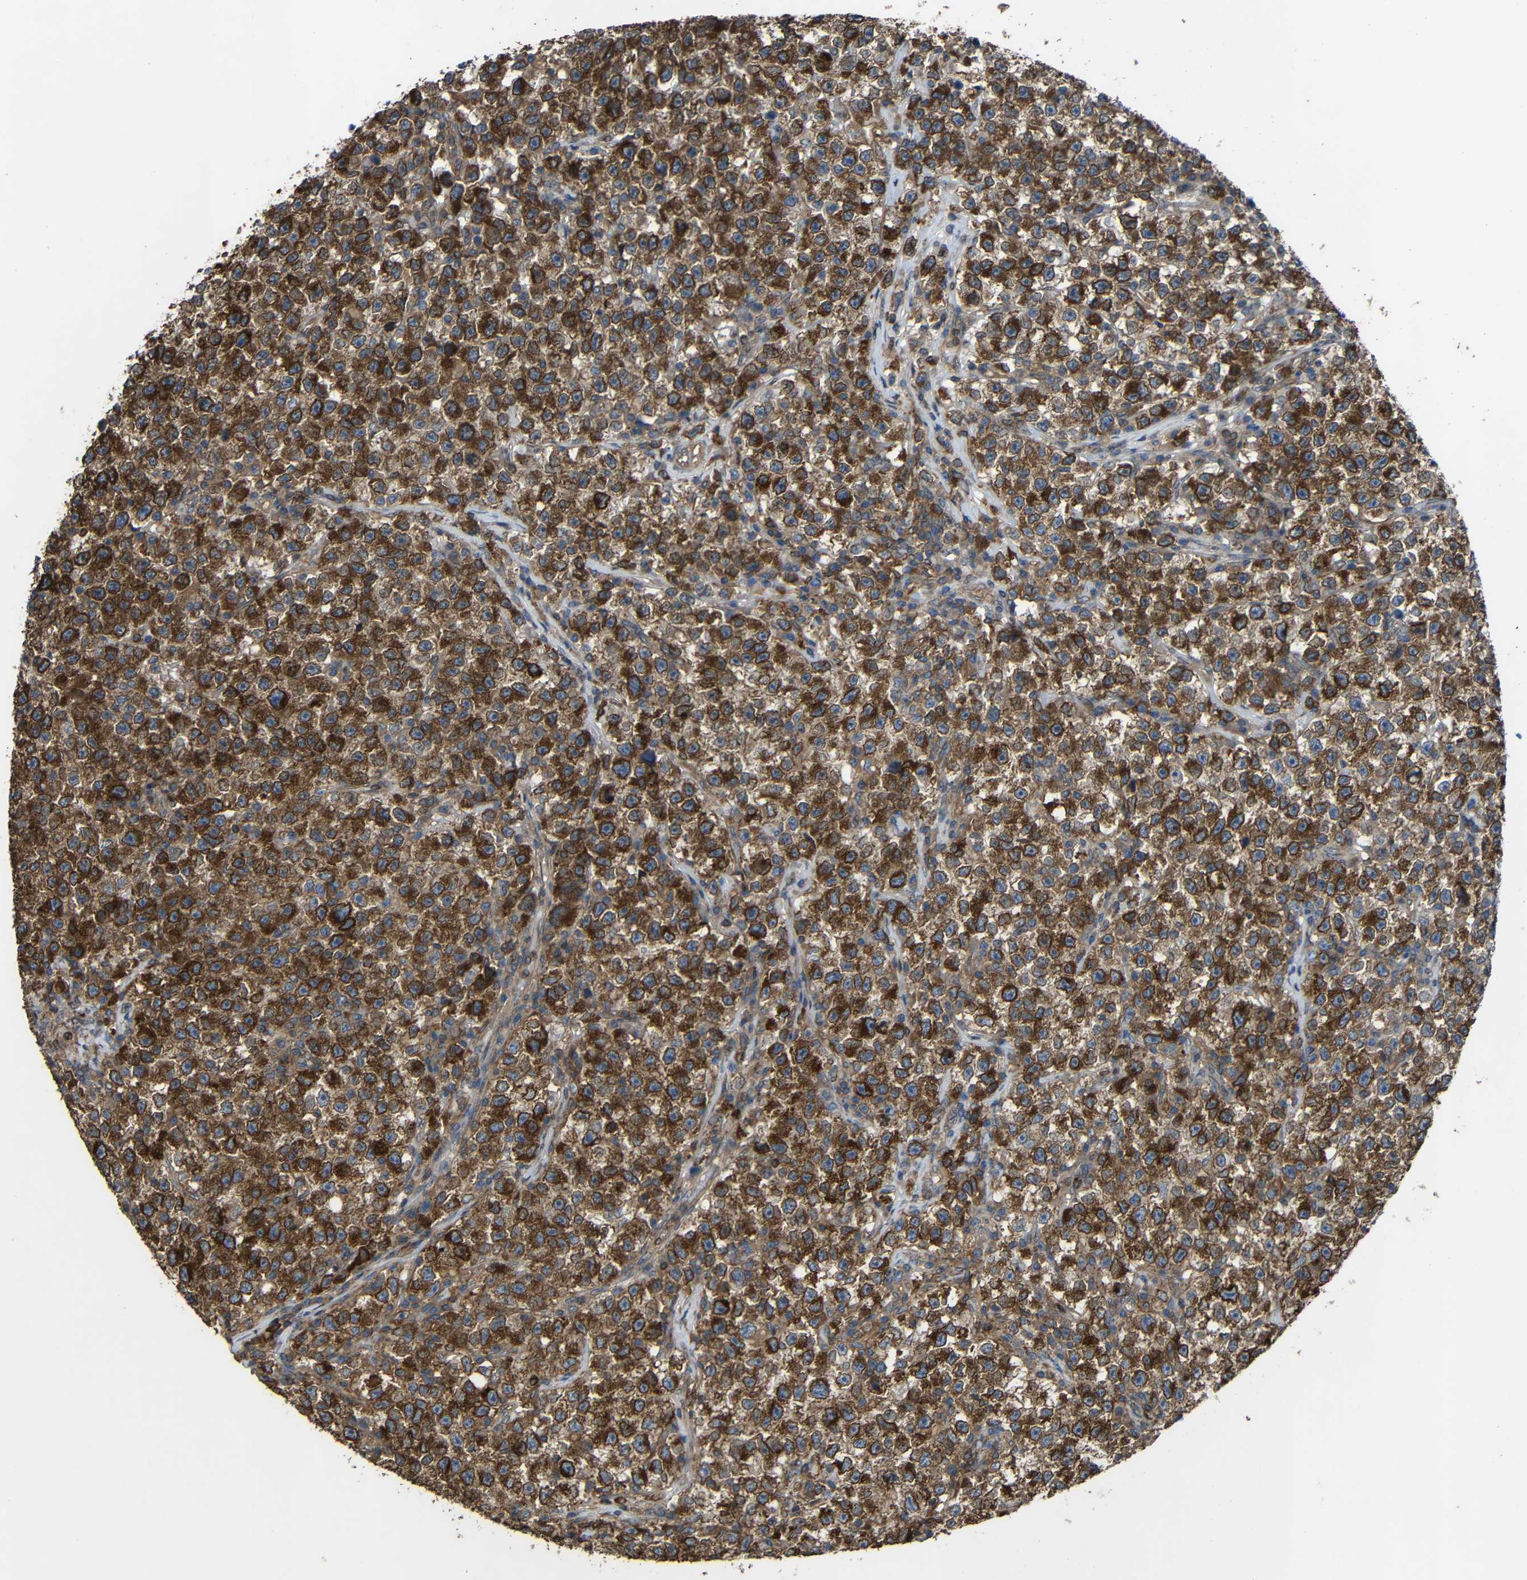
{"staining": {"intensity": "moderate", "quantity": ">75%", "location": "cytoplasmic/membranous"}, "tissue": "testis cancer", "cell_type": "Tumor cells", "image_type": "cancer", "snomed": [{"axis": "morphology", "description": "Seminoma, NOS"}, {"axis": "topography", "description": "Testis"}], "caption": "DAB (3,3'-diaminobenzidine) immunohistochemical staining of human testis seminoma exhibits moderate cytoplasmic/membranous protein staining in approximately >75% of tumor cells.", "gene": "TREM2", "patient": {"sex": "male", "age": 22}}